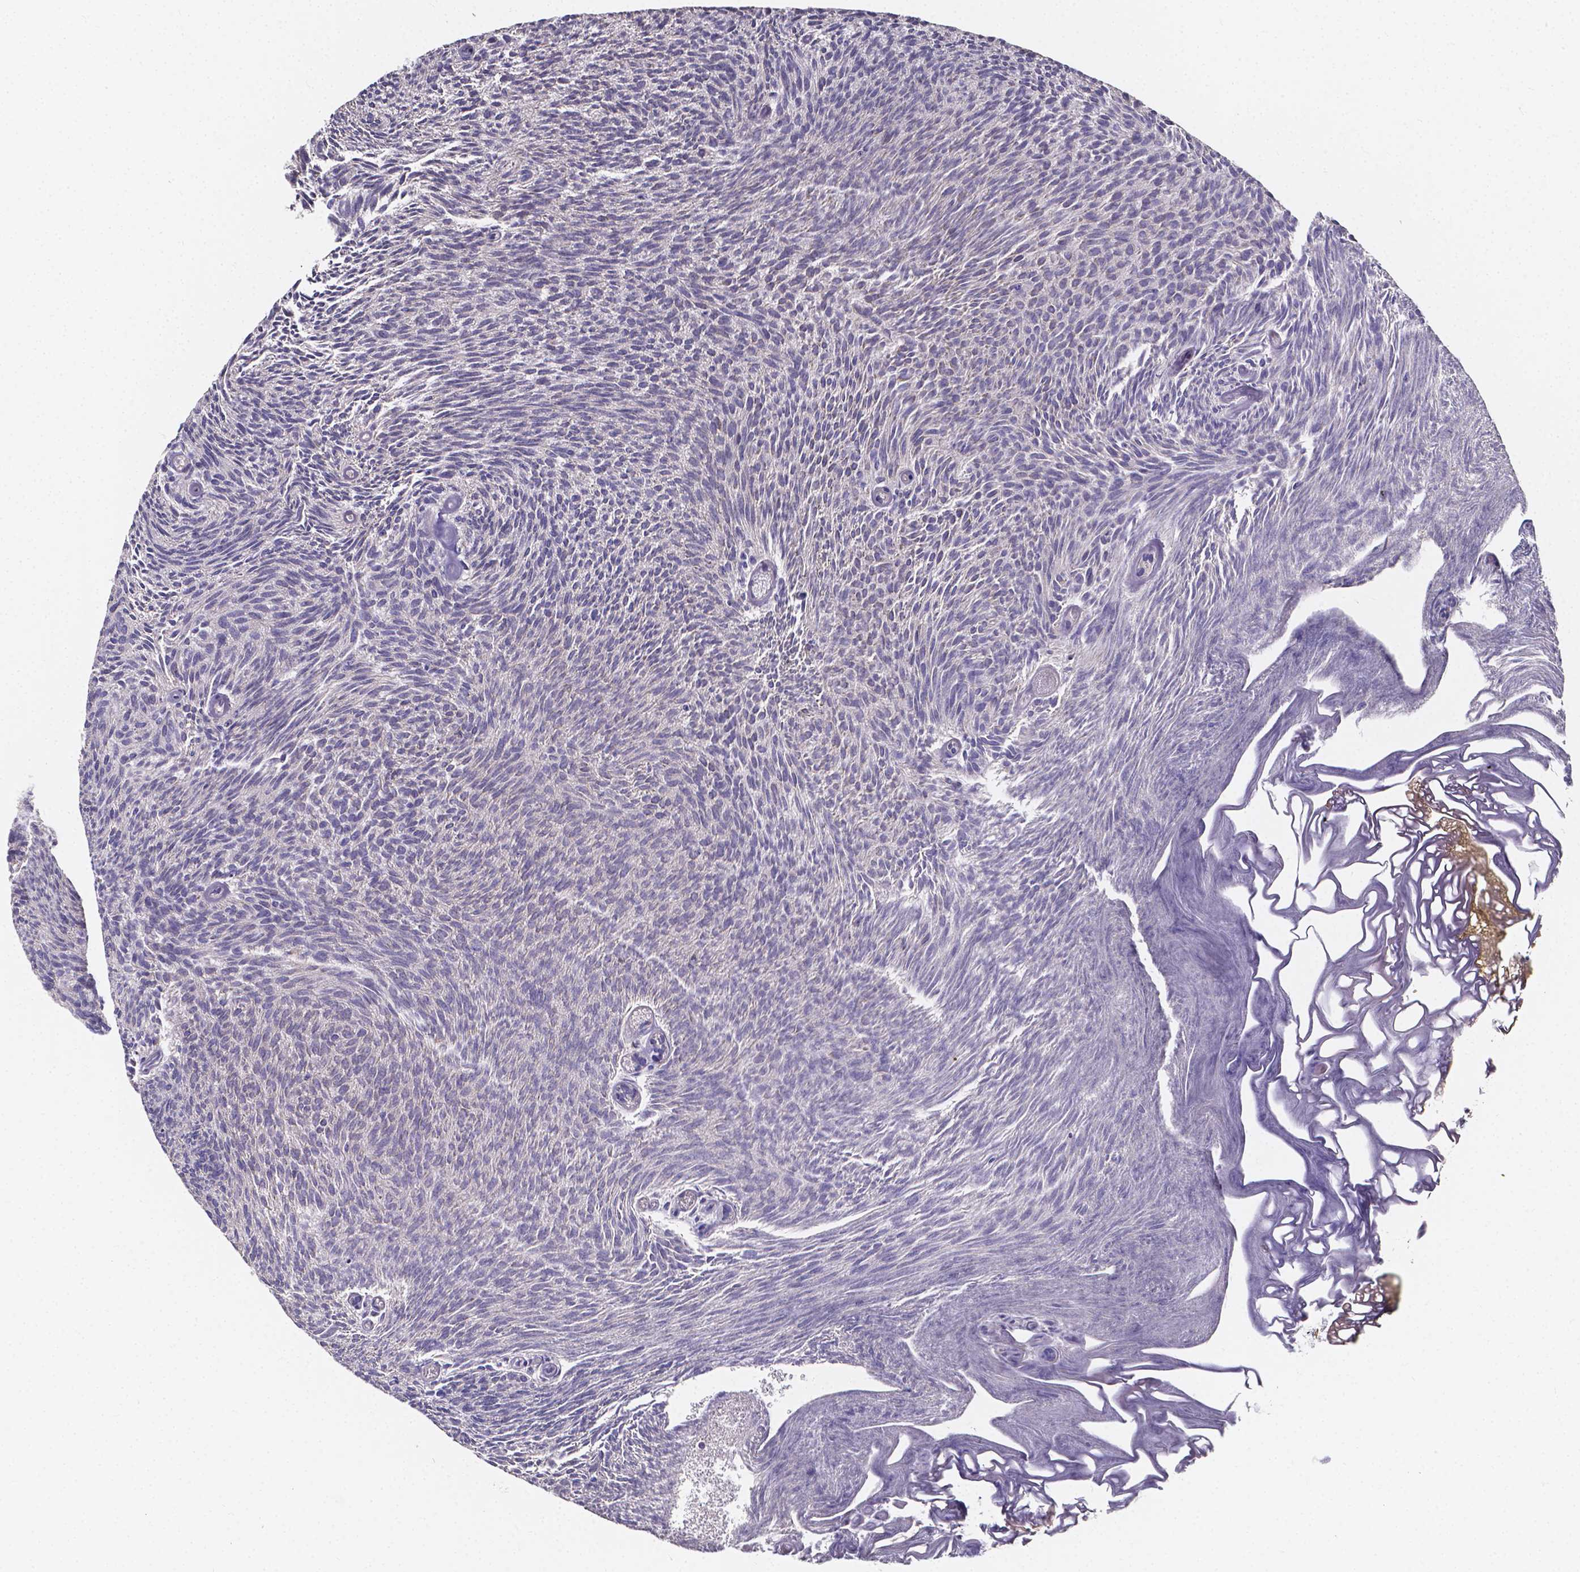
{"staining": {"intensity": "negative", "quantity": "none", "location": "none"}, "tissue": "urothelial cancer", "cell_type": "Tumor cells", "image_type": "cancer", "snomed": [{"axis": "morphology", "description": "Urothelial carcinoma, Low grade"}, {"axis": "topography", "description": "Urinary bladder"}], "caption": "This is a photomicrograph of IHC staining of urothelial carcinoma (low-grade), which shows no expression in tumor cells.", "gene": "THEMIS", "patient": {"sex": "male", "age": 77}}